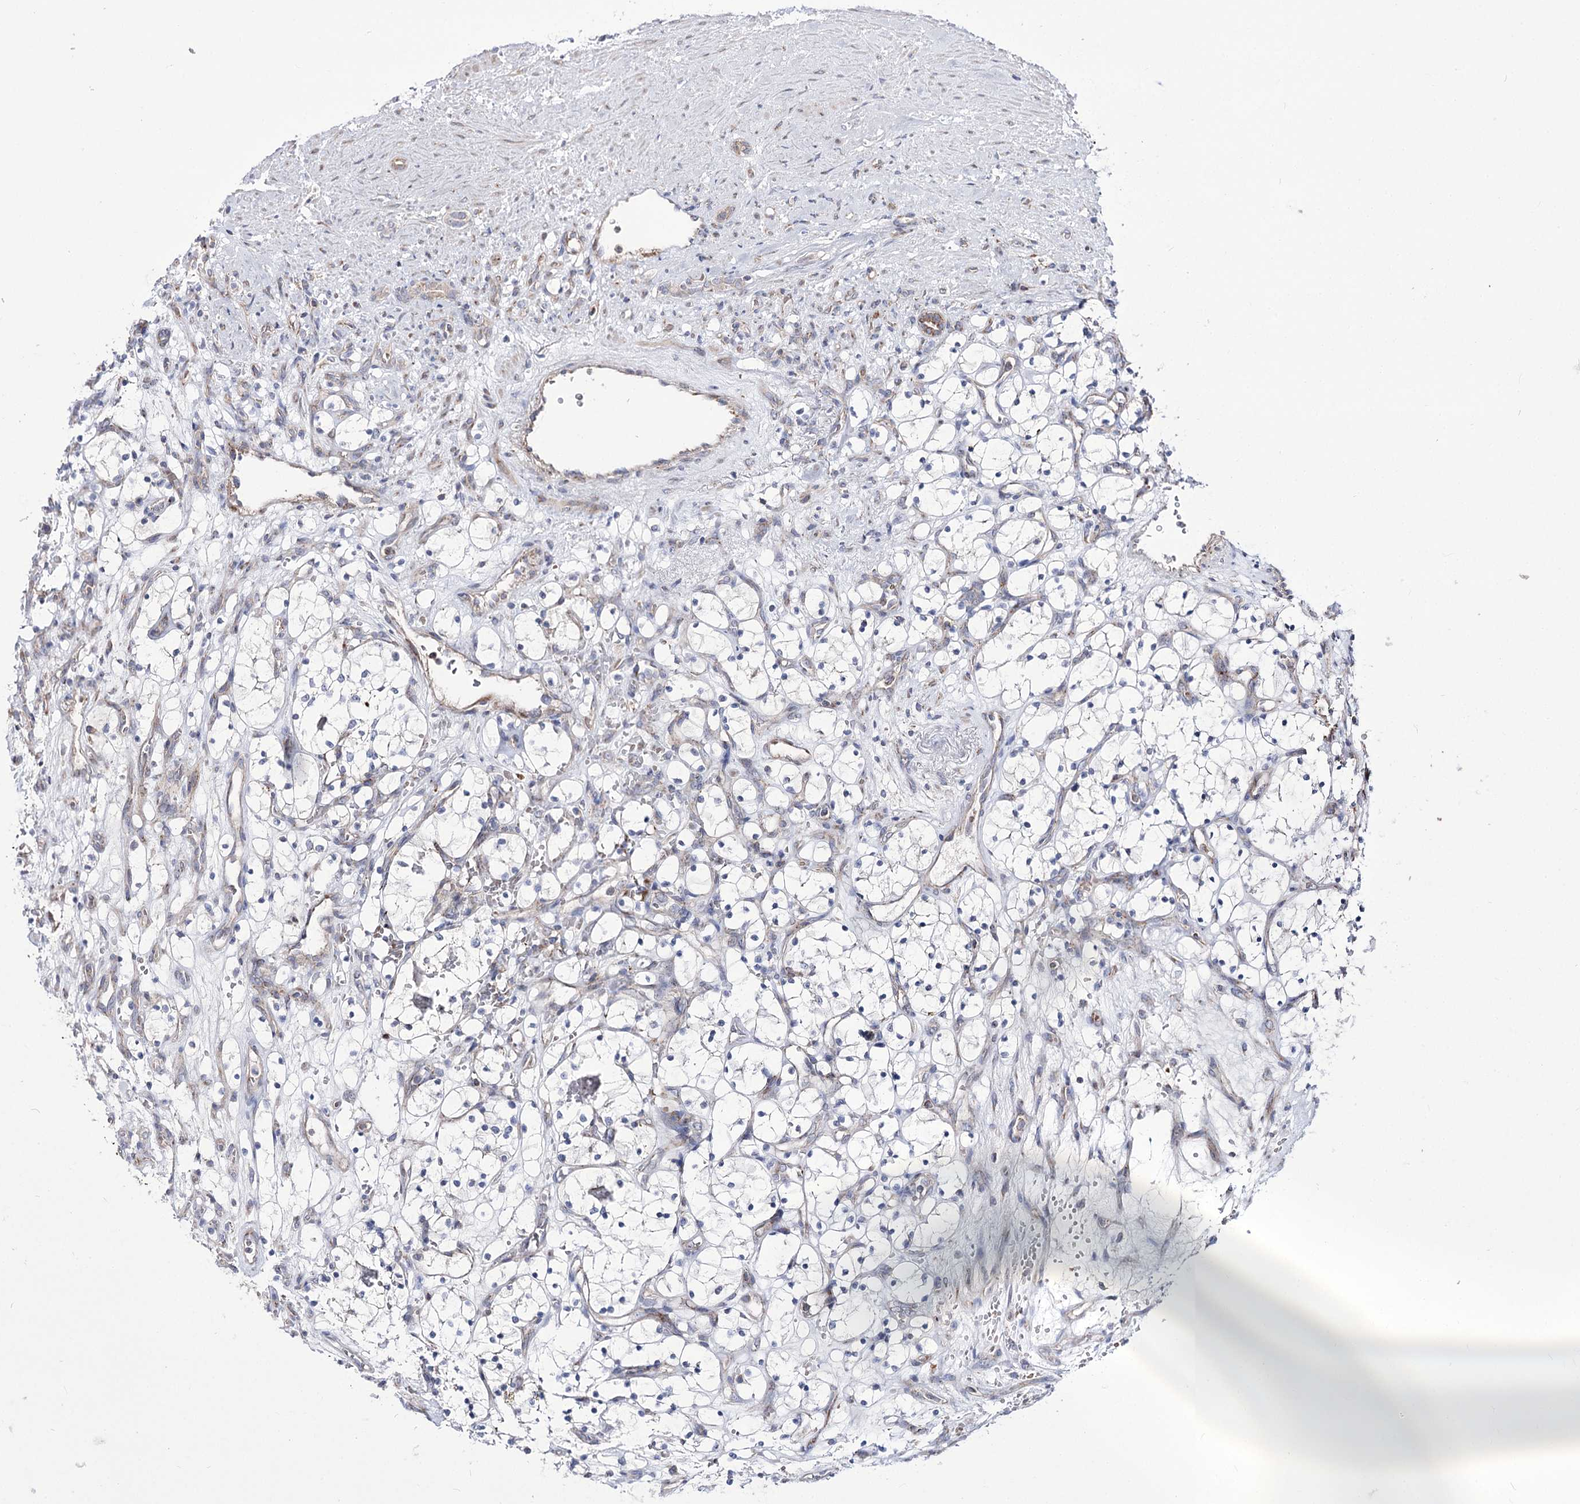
{"staining": {"intensity": "negative", "quantity": "none", "location": "none"}, "tissue": "renal cancer", "cell_type": "Tumor cells", "image_type": "cancer", "snomed": [{"axis": "morphology", "description": "Adenocarcinoma, NOS"}, {"axis": "topography", "description": "Kidney"}], "caption": "DAB (3,3'-diaminobenzidine) immunohistochemical staining of adenocarcinoma (renal) shows no significant staining in tumor cells.", "gene": "OSBPL5", "patient": {"sex": "female", "age": 69}}